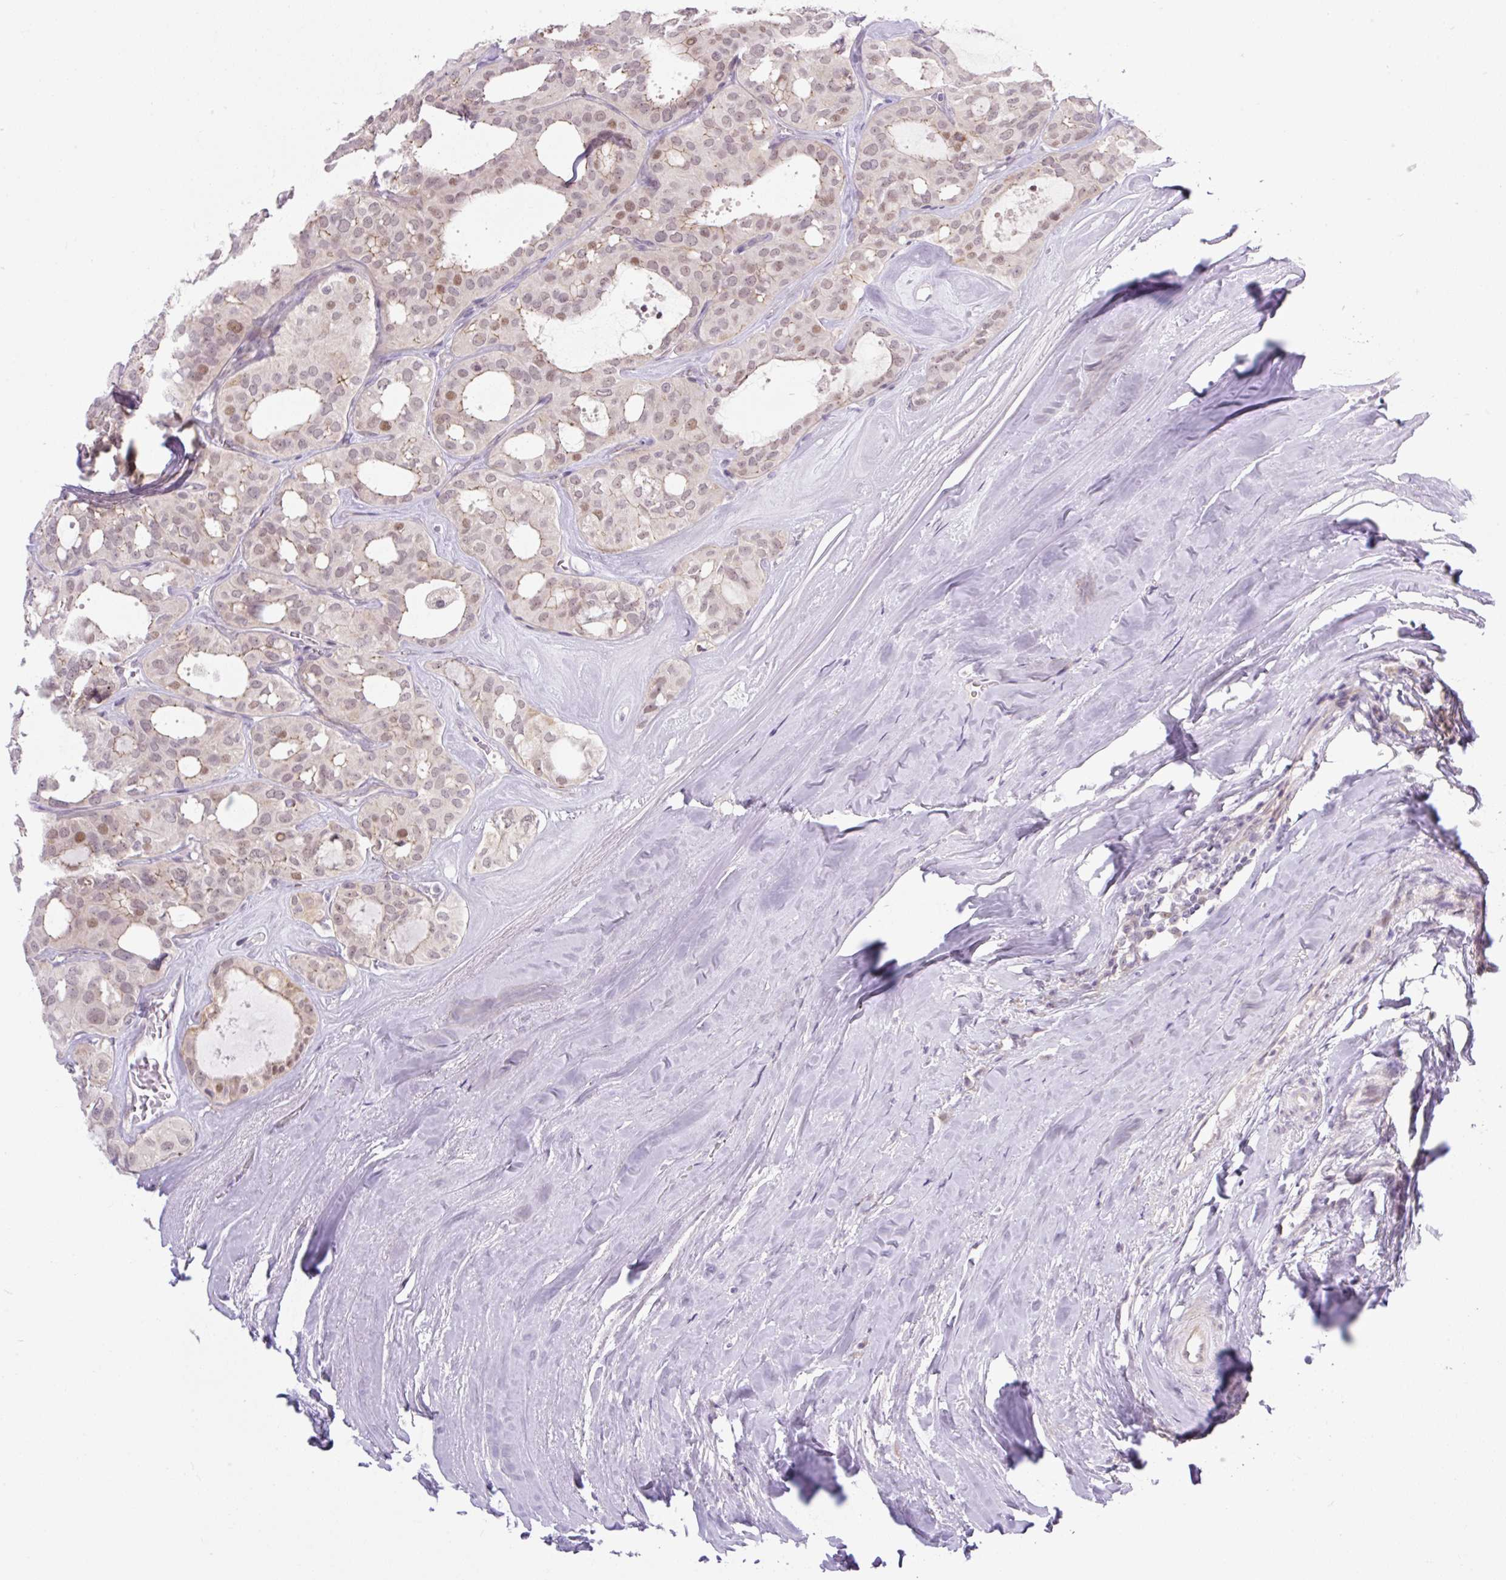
{"staining": {"intensity": "moderate", "quantity": "<25%", "location": "cytoplasmic/membranous,nuclear"}, "tissue": "thyroid cancer", "cell_type": "Tumor cells", "image_type": "cancer", "snomed": [{"axis": "morphology", "description": "Follicular adenoma carcinoma, NOS"}, {"axis": "topography", "description": "Thyroid gland"}], "caption": "Human thyroid follicular adenoma carcinoma stained with a protein marker shows moderate staining in tumor cells.", "gene": "ICE1", "patient": {"sex": "male", "age": 75}}